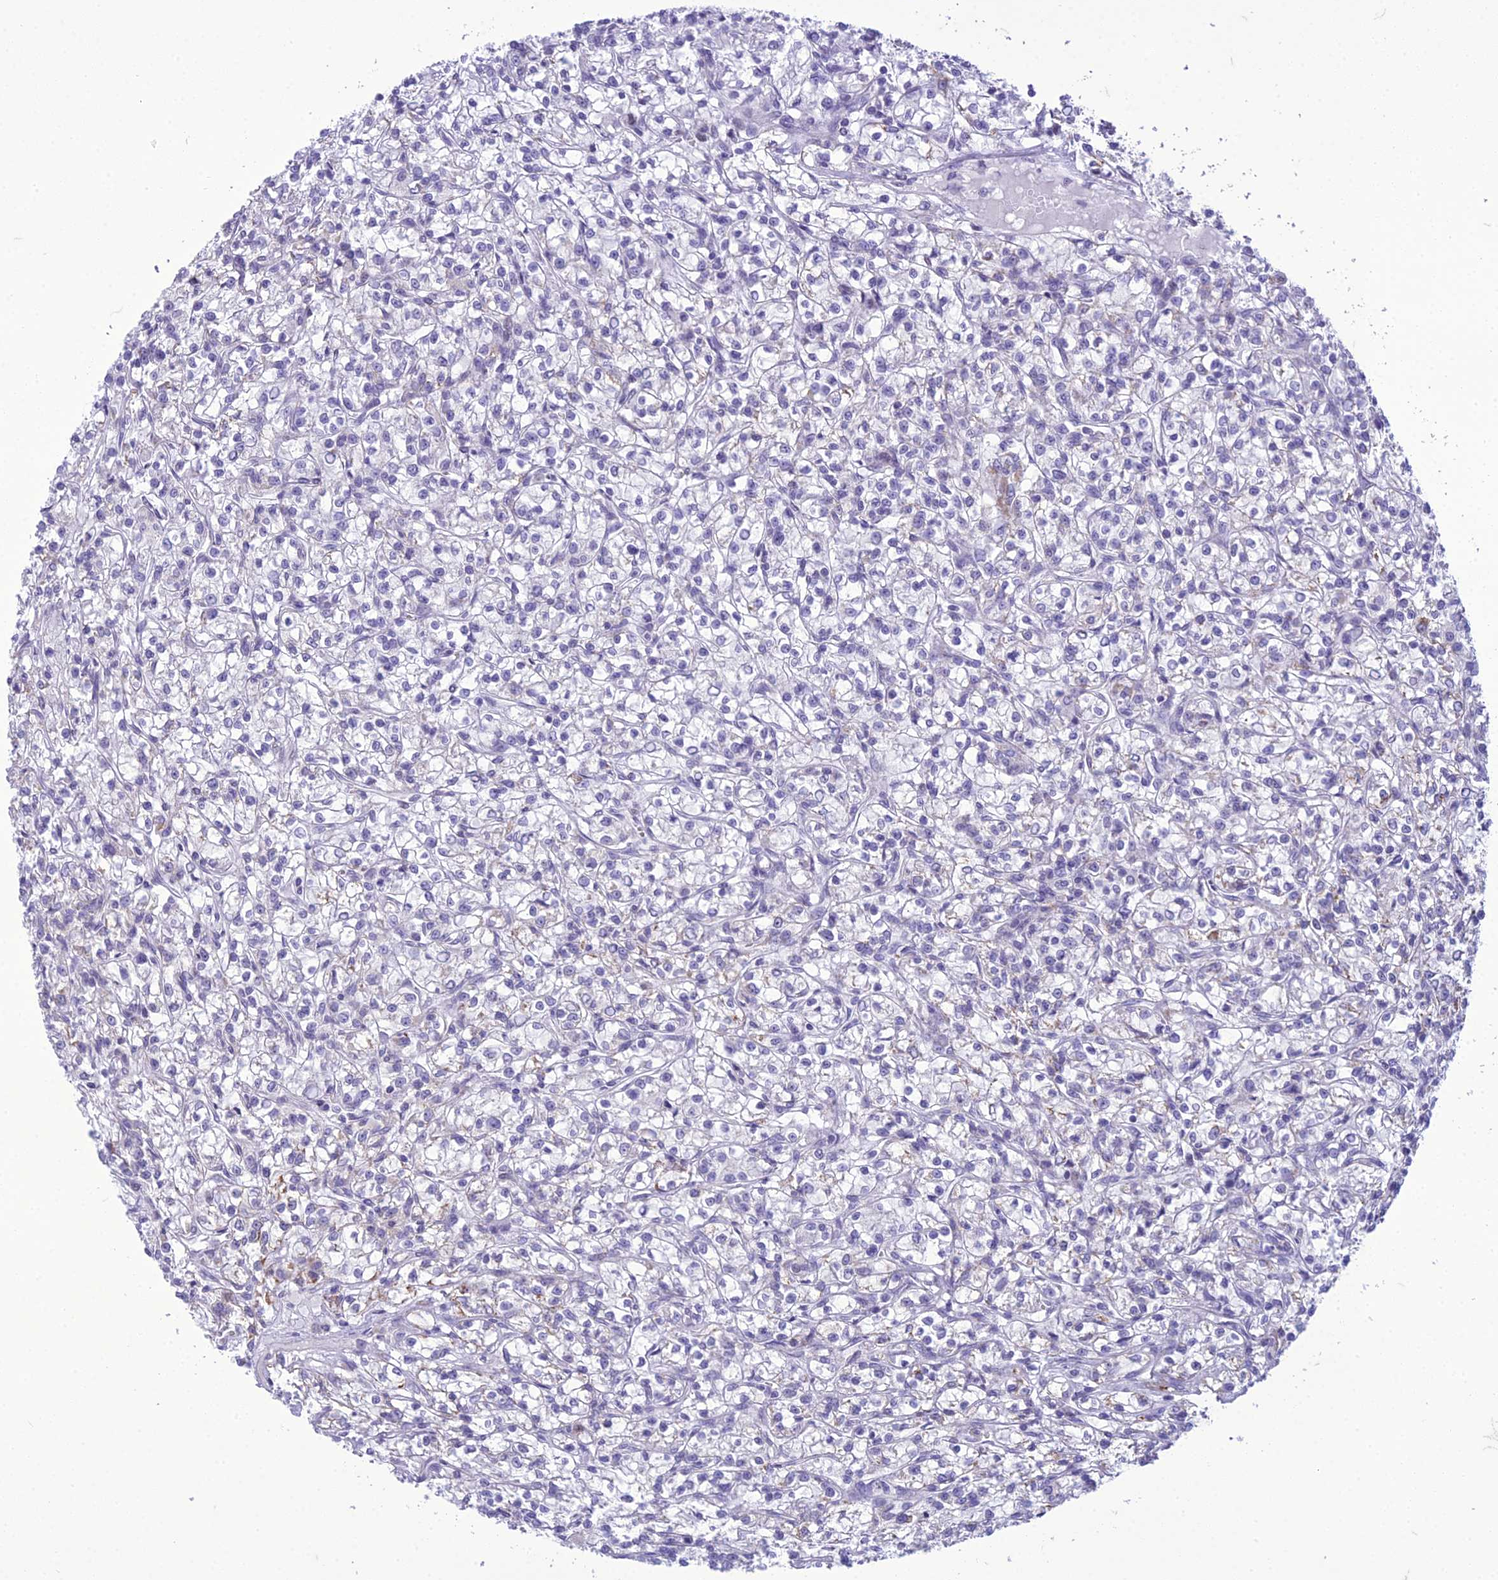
{"staining": {"intensity": "negative", "quantity": "none", "location": "none"}, "tissue": "renal cancer", "cell_type": "Tumor cells", "image_type": "cancer", "snomed": [{"axis": "morphology", "description": "Adenocarcinoma, NOS"}, {"axis": "topography", "description": "Kidney"}], "caption": "A high-resolution image shows immunohistochemistry (IHC) staining of adenocarcinoma (renal), which exhibits no significant staining in tumor cells.", "gene": "B9D2", "patient": {"sex": "female", "age": 59}}